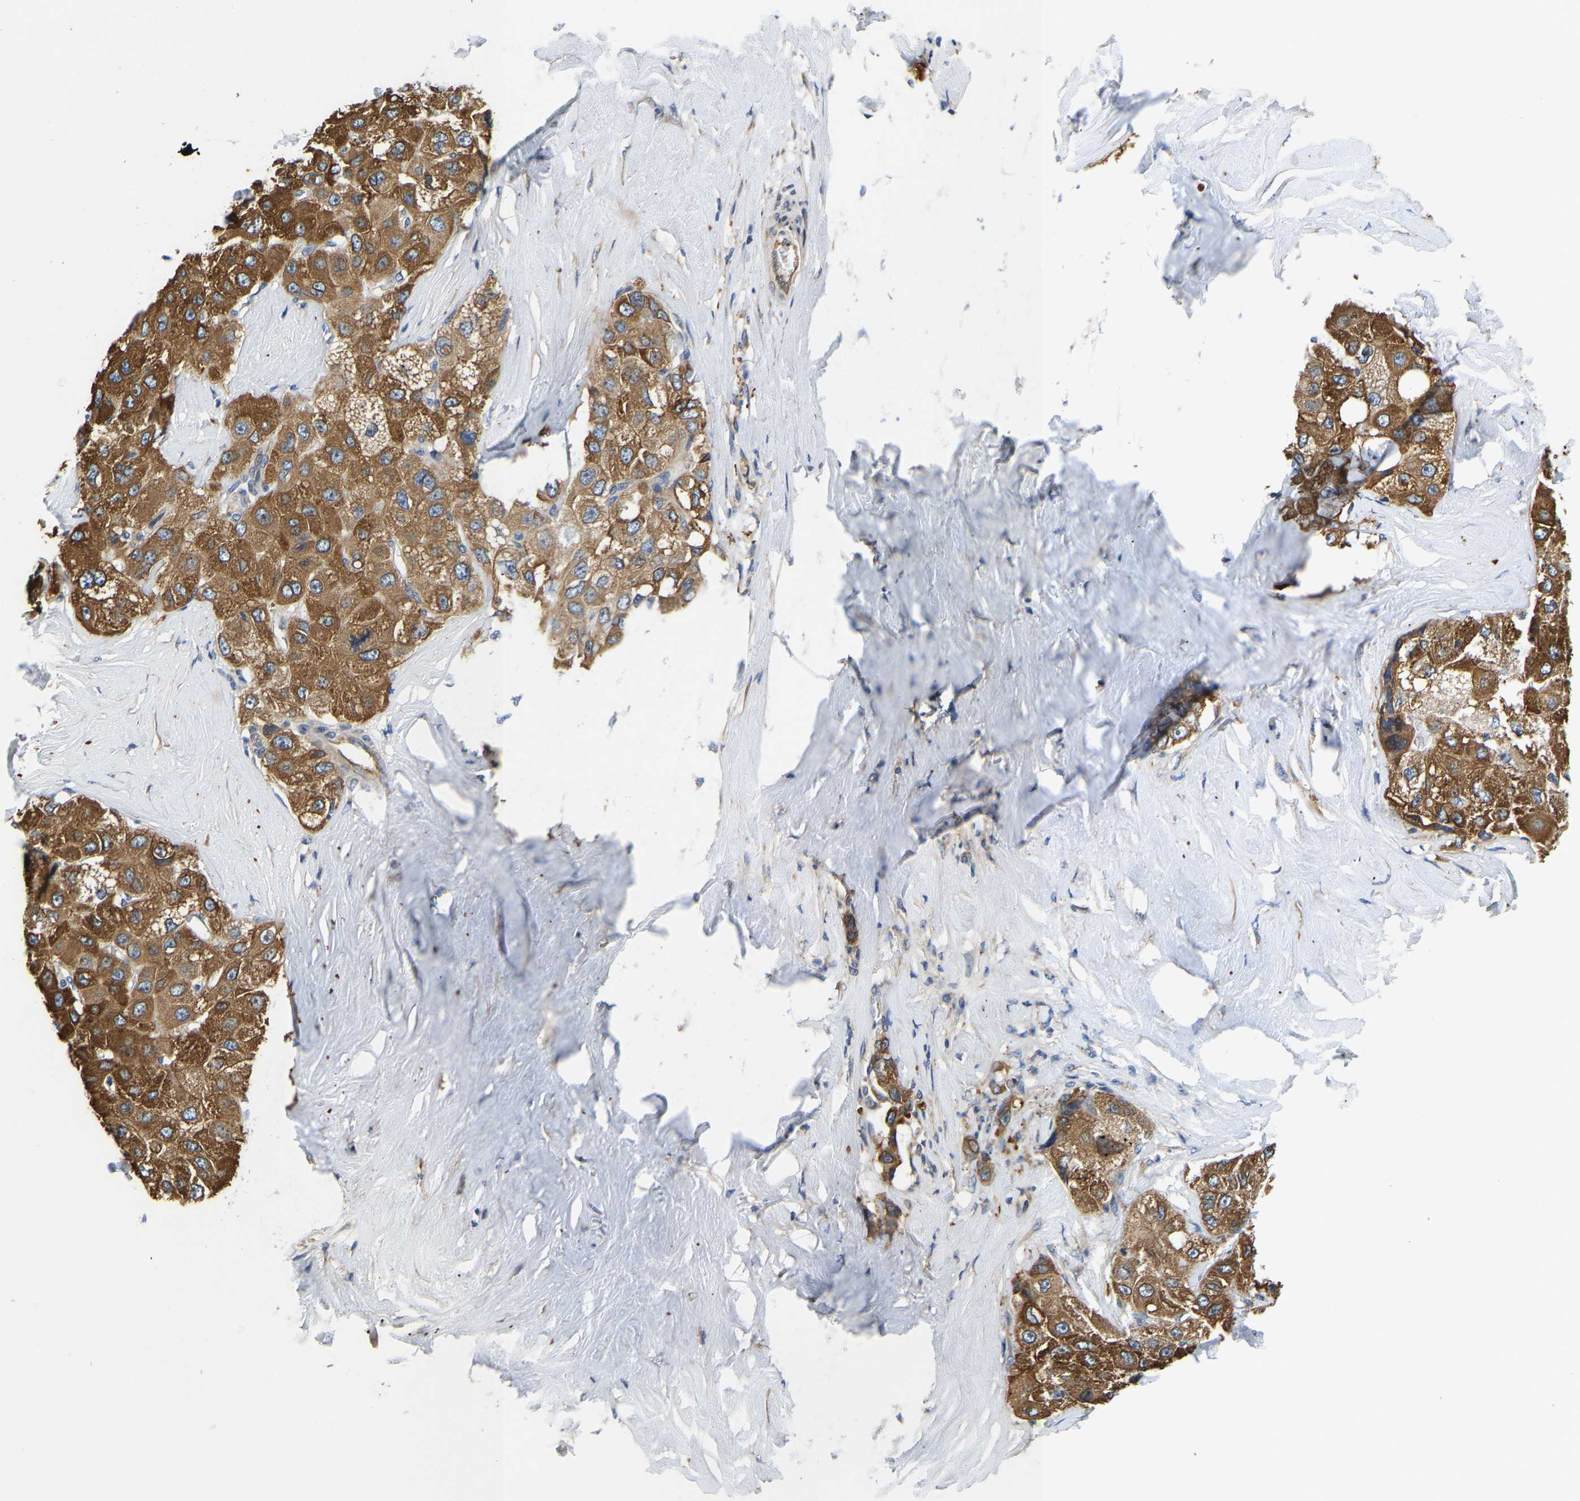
{"staining": {"intensity": "moderate", "quantity": ">75%", "location": "cytoplasmic/membranous"}, "tissue": "liver cancer", "cell_type": "Tumor cells", "image_type": "cancer", "snomed": [{"axis": "morphology", "description": "Carcinoma, Hepatocellular, NOS"}, {"axis": "topography", "description": "Liver"}], "caption": "Approximately >75% of tumor cells in liver cancer (hepatocellular carcinoma) show moderate cytoplasmic/membranous protein positivity as visualized by brown immunohistochemical staining.", "gene": "ARL6IP5", "patient": {"sex": "male", "age": 80}}